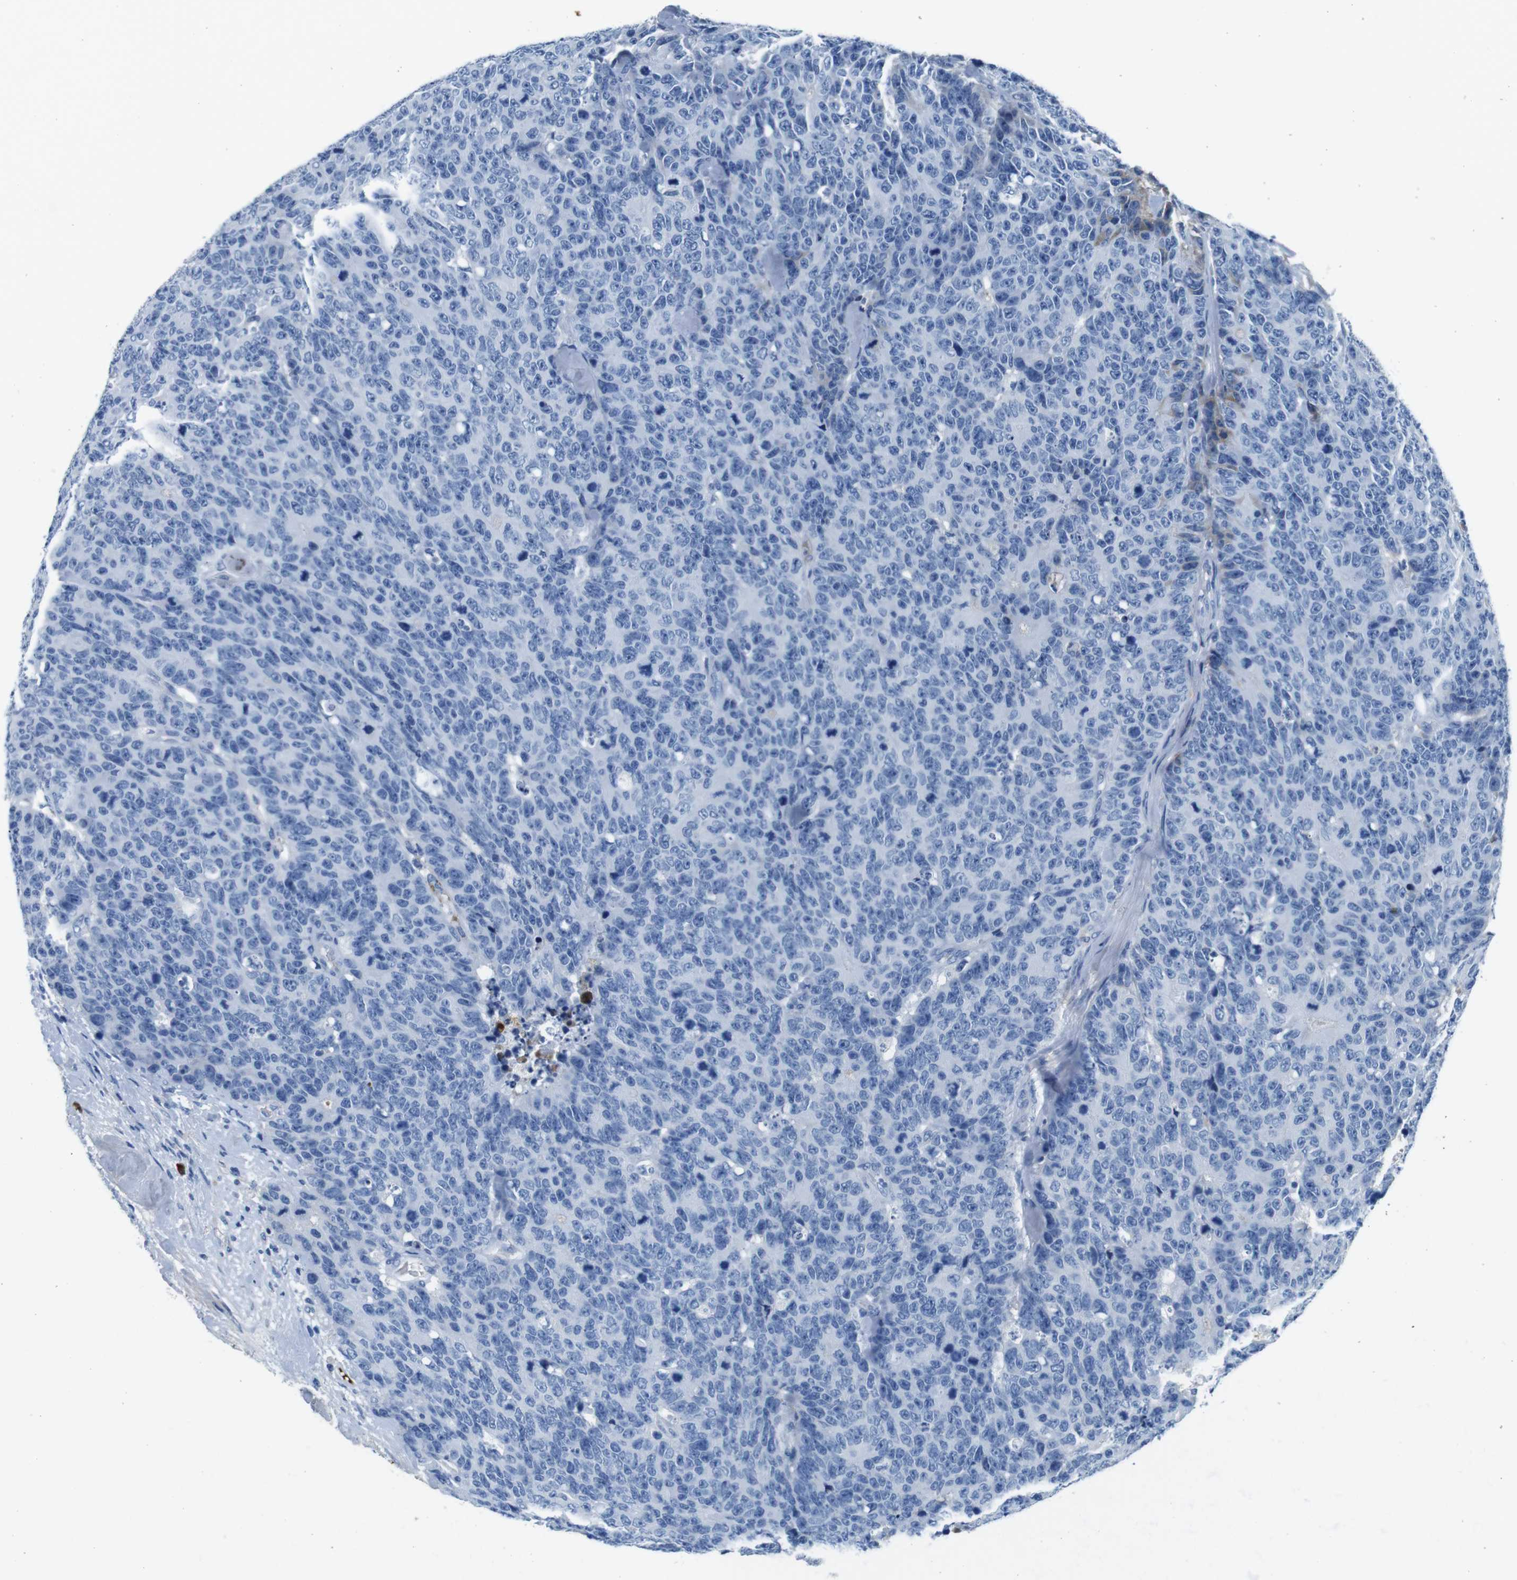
{"staining": {"intensity": "negative", "quantity": "none", "location": "none"}, "tissue": "colorectal cancer", "cell_type": "Tumor cells", "image_type": "cancer", "snomed": [{"axis": "morphology", "description": "Adenocarcinoma, NOS"}, {"axis": "topography", "description": "Colon"}], "caption": "The image shows no staining of tumor cells in adenocarcinoma (colorectal).", "gene": "IGKC", "patient": {"sex": "female", "age": 86}}